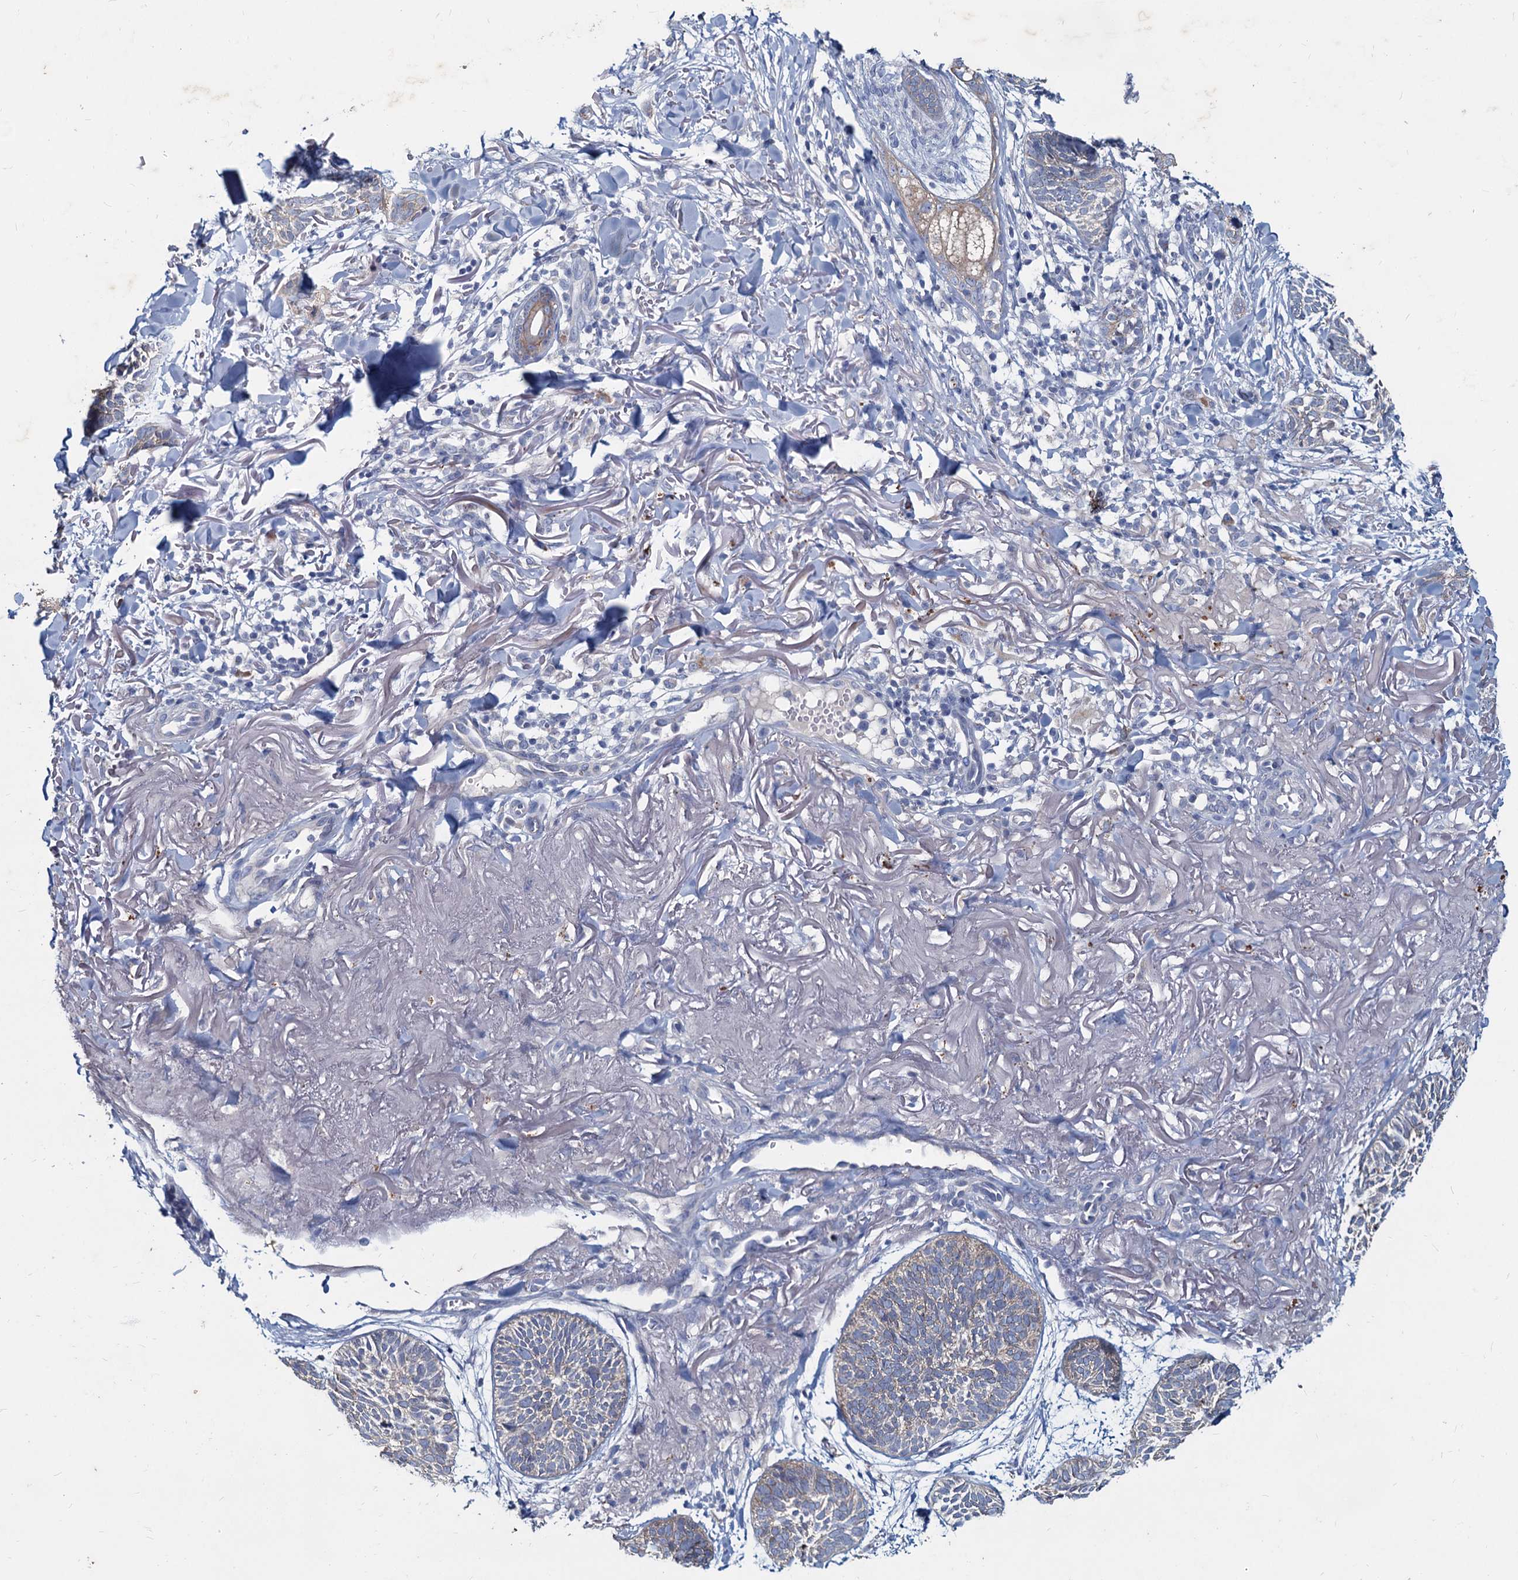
{"staining": {"intensity": "negative", "quantity": "none", "location": "none"}, "tissue": "skin cancer", "cell_type": "Tumor cells", "image_type": "cancer", "snomed": [{"axis": "morphology", "description": "Normal tissue, NOS"}, {"axis": "morphology", "description": "Basal cell carcinoma"}, {"axis": "topography", "description": "Skin"}], "caption": "This photomicrograph is of skin cancer stained with immunohistochemistry to label a protein in brown with the nuclei are counter-stained blue. There is no staining in tumor cells.", "gene": "TMX2", "patient": {"sex": "male", "age": 66}}